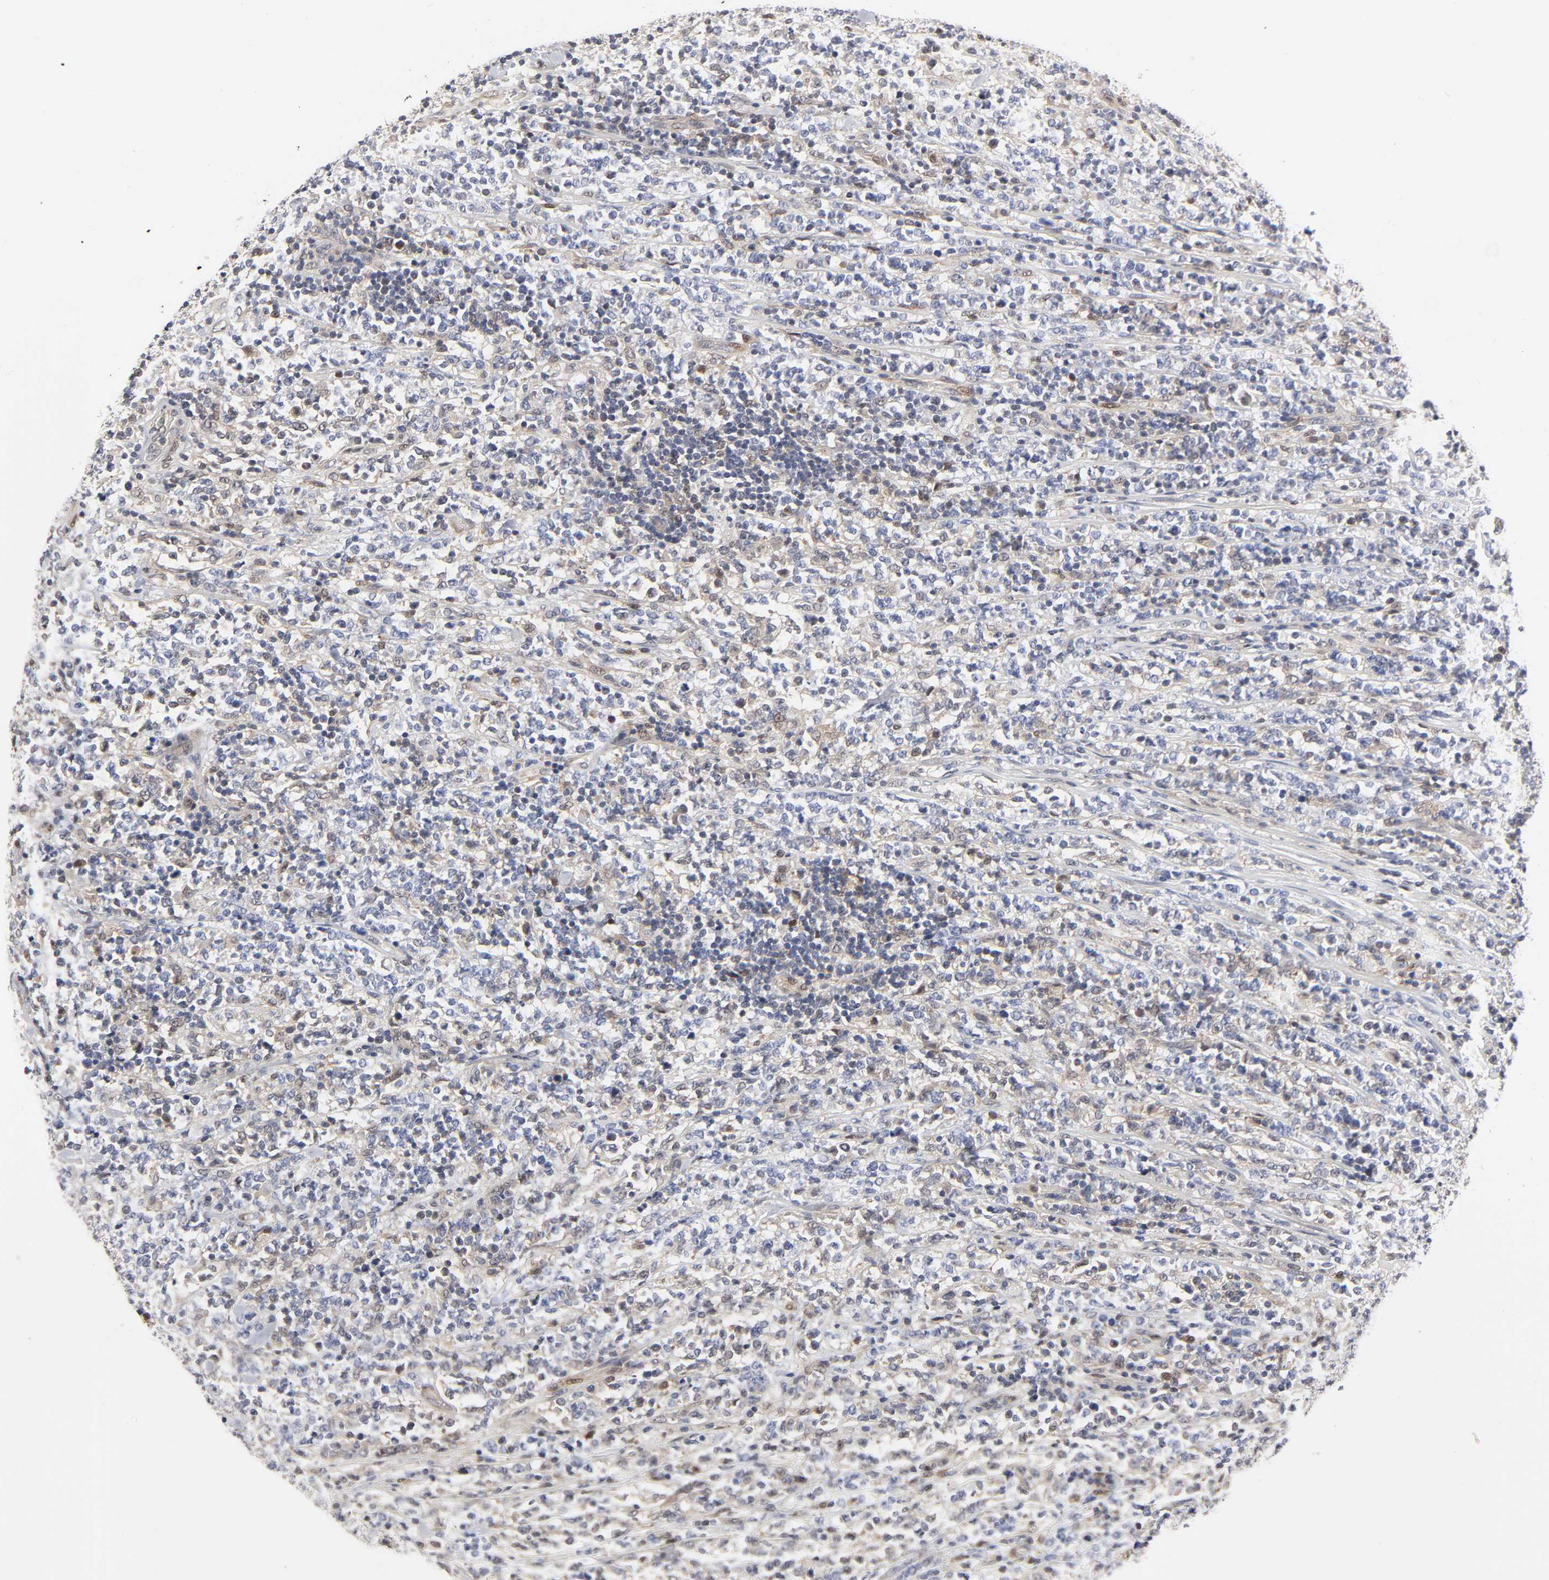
{"staining": {"intensity": "negative", "quantity": "none", "location": "none"}, "tissue": "lymphoma", "cell_type": "Tumor cells", "image_type": "cancer", "snomed": [{"axis": "morphology", "description": "Malignant lymphoma, non-Hodgkin's type, High grade"}, {"axis": "topography", "description": "Soft tissue"}], "caption": "The IHC micrograph has no significant expression in tumor cells of lymphoma tissue. (Stains: DAB immunohistochemistry (IHC) with hematoxylin counter stain, Microscopy: brightfield microscopy at high magnification).", "gene": "PTEN", "patient": {"sex": "male", "age": 18}}